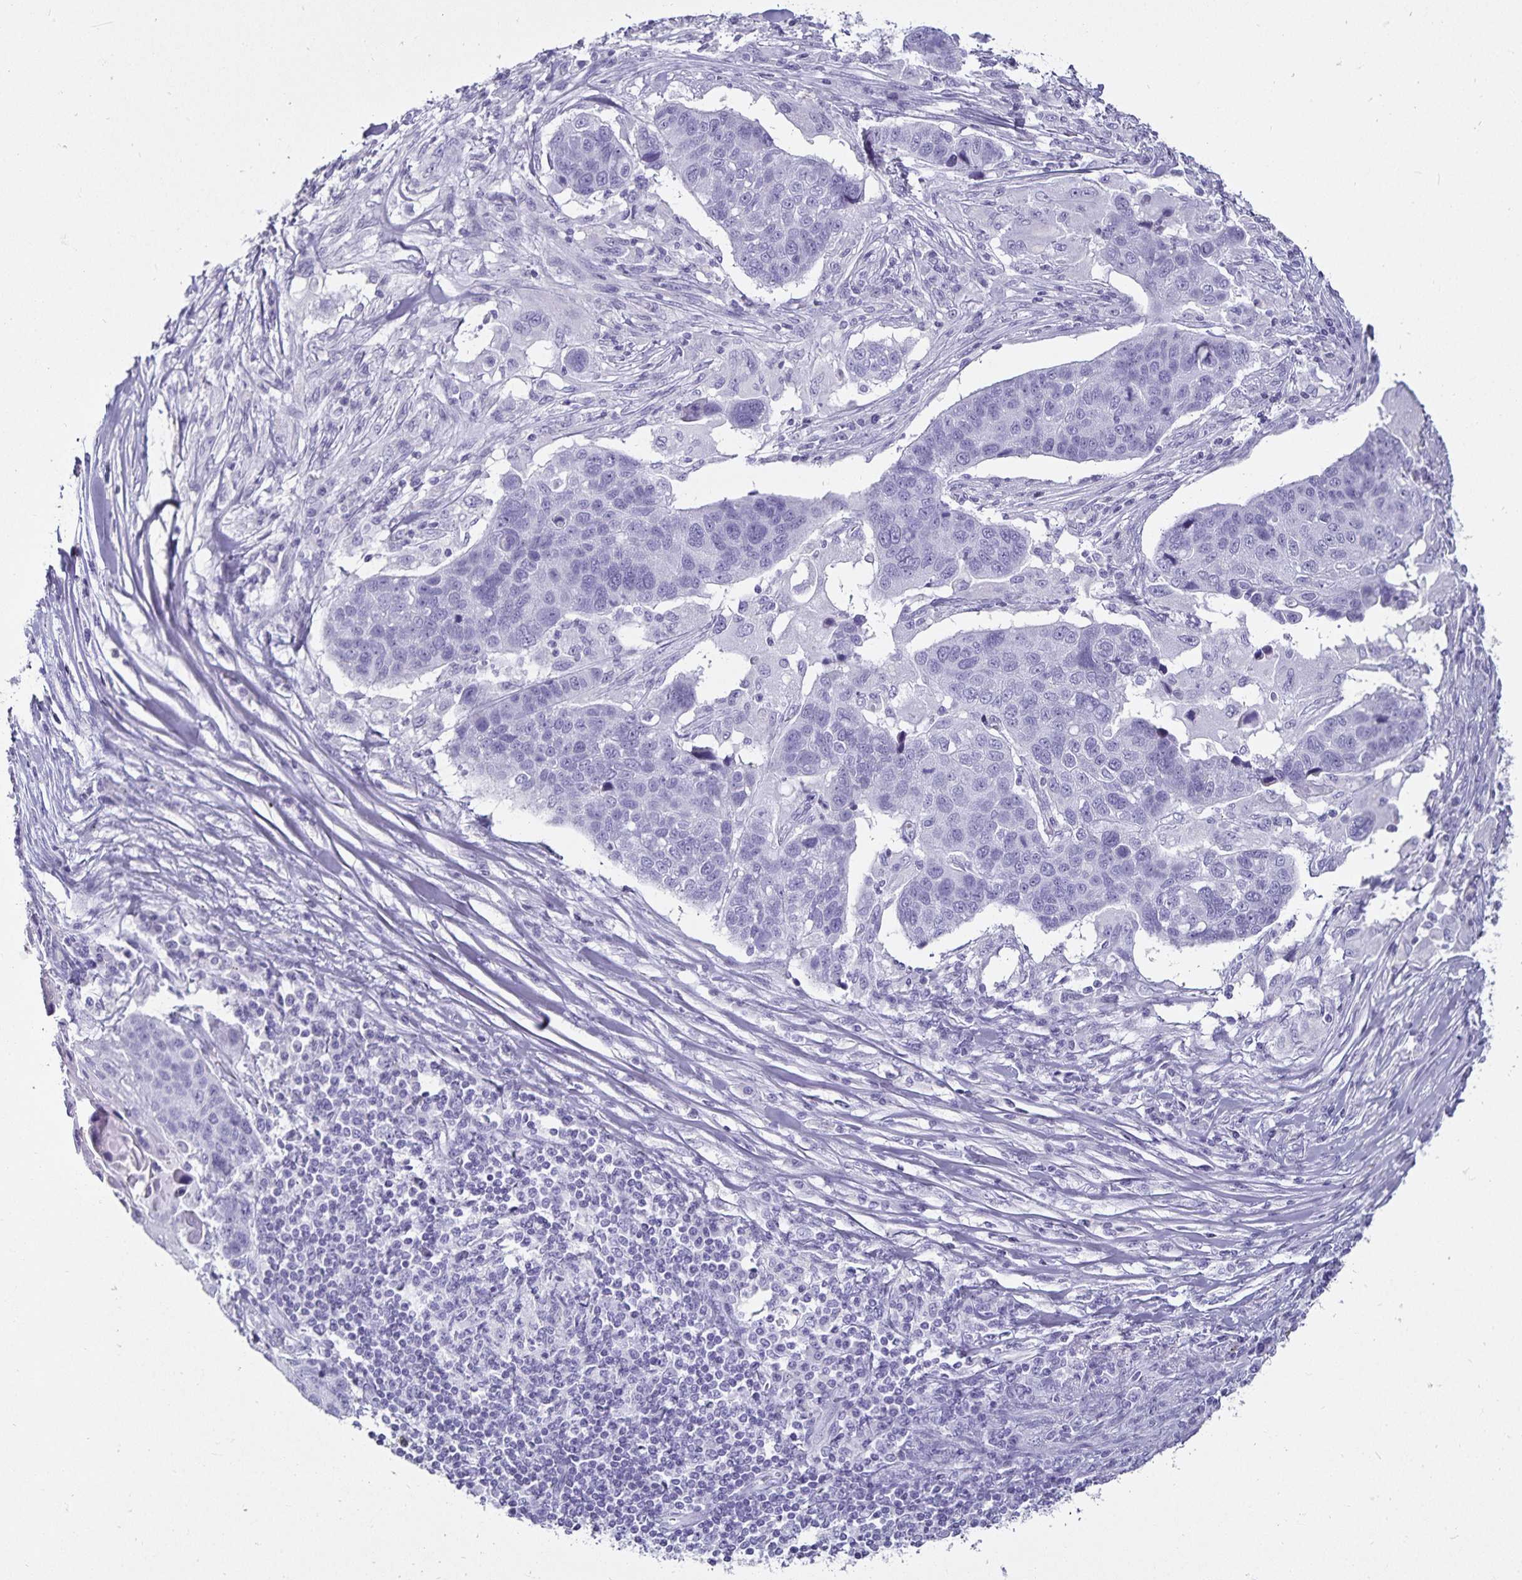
{"staining": {"intensity": "negative", "quantity": "none", "location": "none"}, "tissue": "lung cancer", "cell_type": "Tumor cells", "image_type": "cancer", "snomed": [{"axis": "morphology", "description": "Squamous cell carcinoma, NOS"}, {"axis": "topography", "description": "Lymph node"}, {"axis": "topography", "description": "Lung"}], "caption": "Histopathology image shows no protein staining in tumor cells of squamous cell carcinoma (lung) tissue.", "gene": "DEFA6", "patient": {"sex": "male", "age": 61}}